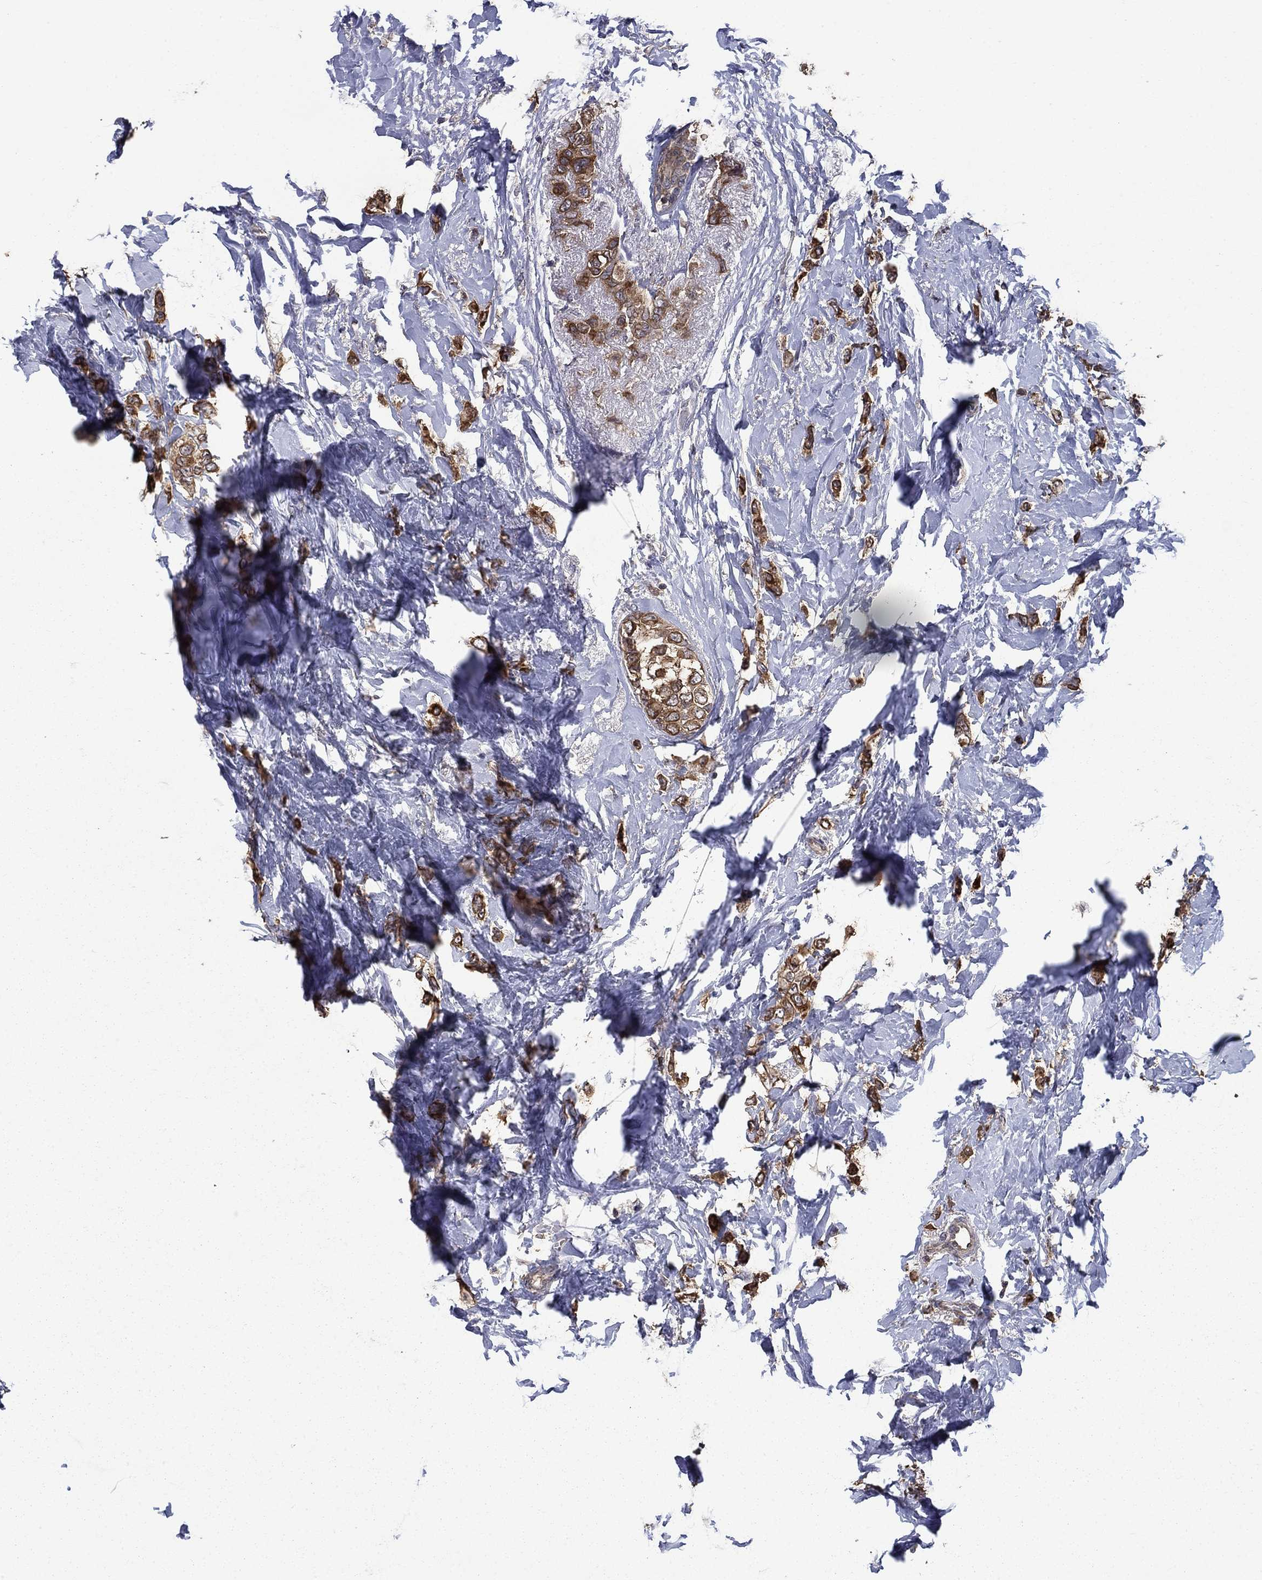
{"staining": {"intensity": "strong", "quantity": ">75%", "location": "cytoplasmic/membranous"}, "tissue": "breast cancer", "cell_type": "Tumor cells", "image_type": "cancer", "snomed": [{"axis": "morphology", "description": "Lobular carcinoma"}, {"axis": "topography", "description": "Breast"}], "caption": "Breast lobular carcinoma was stained to show a protein in brown. There is high levels of strong cytoplasmic/membranous positivity in approximately >75% of tumor cells.", "gene": "DVL1", "patient": {"sex": "female", "age": 66}}